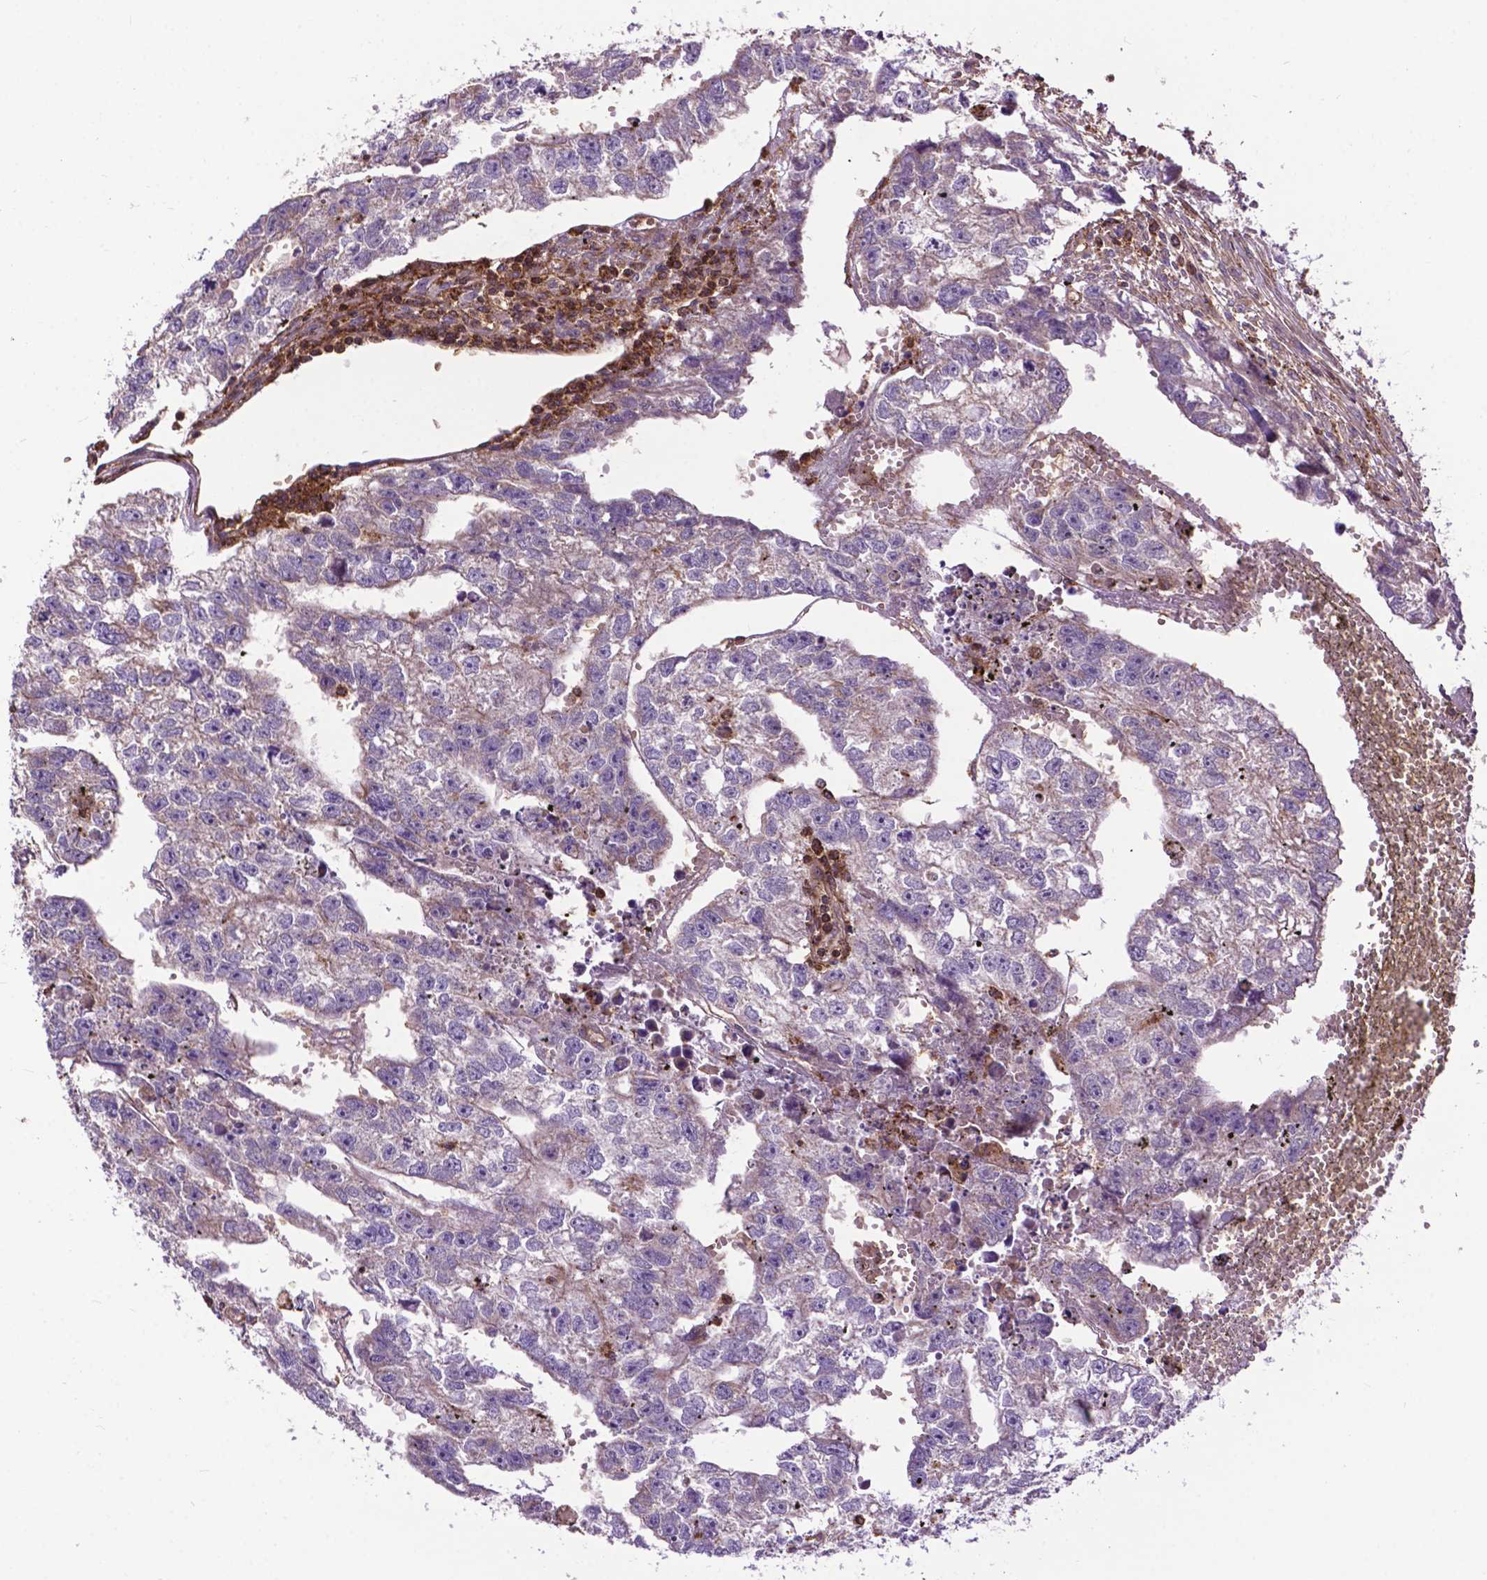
{"staining": {"intensity": "moderate", "quantity": "<25%", "location": "cytoplasmic/membranous"}, "tissue": "testis cancer", "cell_type": "Tumor cells", "image_type": "cancer", "snomed": [{"axis": "morphology", "description": "Carcinoma, Embryonal, NOS"}, {"axis": "morphology", "description": "Teratoma, malignant, NOS"}, {"axis": "topography", "description": "Testis"}], "caption": "Immunohistochemistry (IHC) histopathology image of neoplastic tissue: testis cancer (embryonal carcinoma) stained using immunohistochemistry reveals low levels of moderate protein expression localized specifically in the cytoplasmic/membranous of tumor cells, appearing as a cytoplasmic/membranous brown color.", "gene": "CHMP4A", "patient": {"sex": "male", "age": 44}}